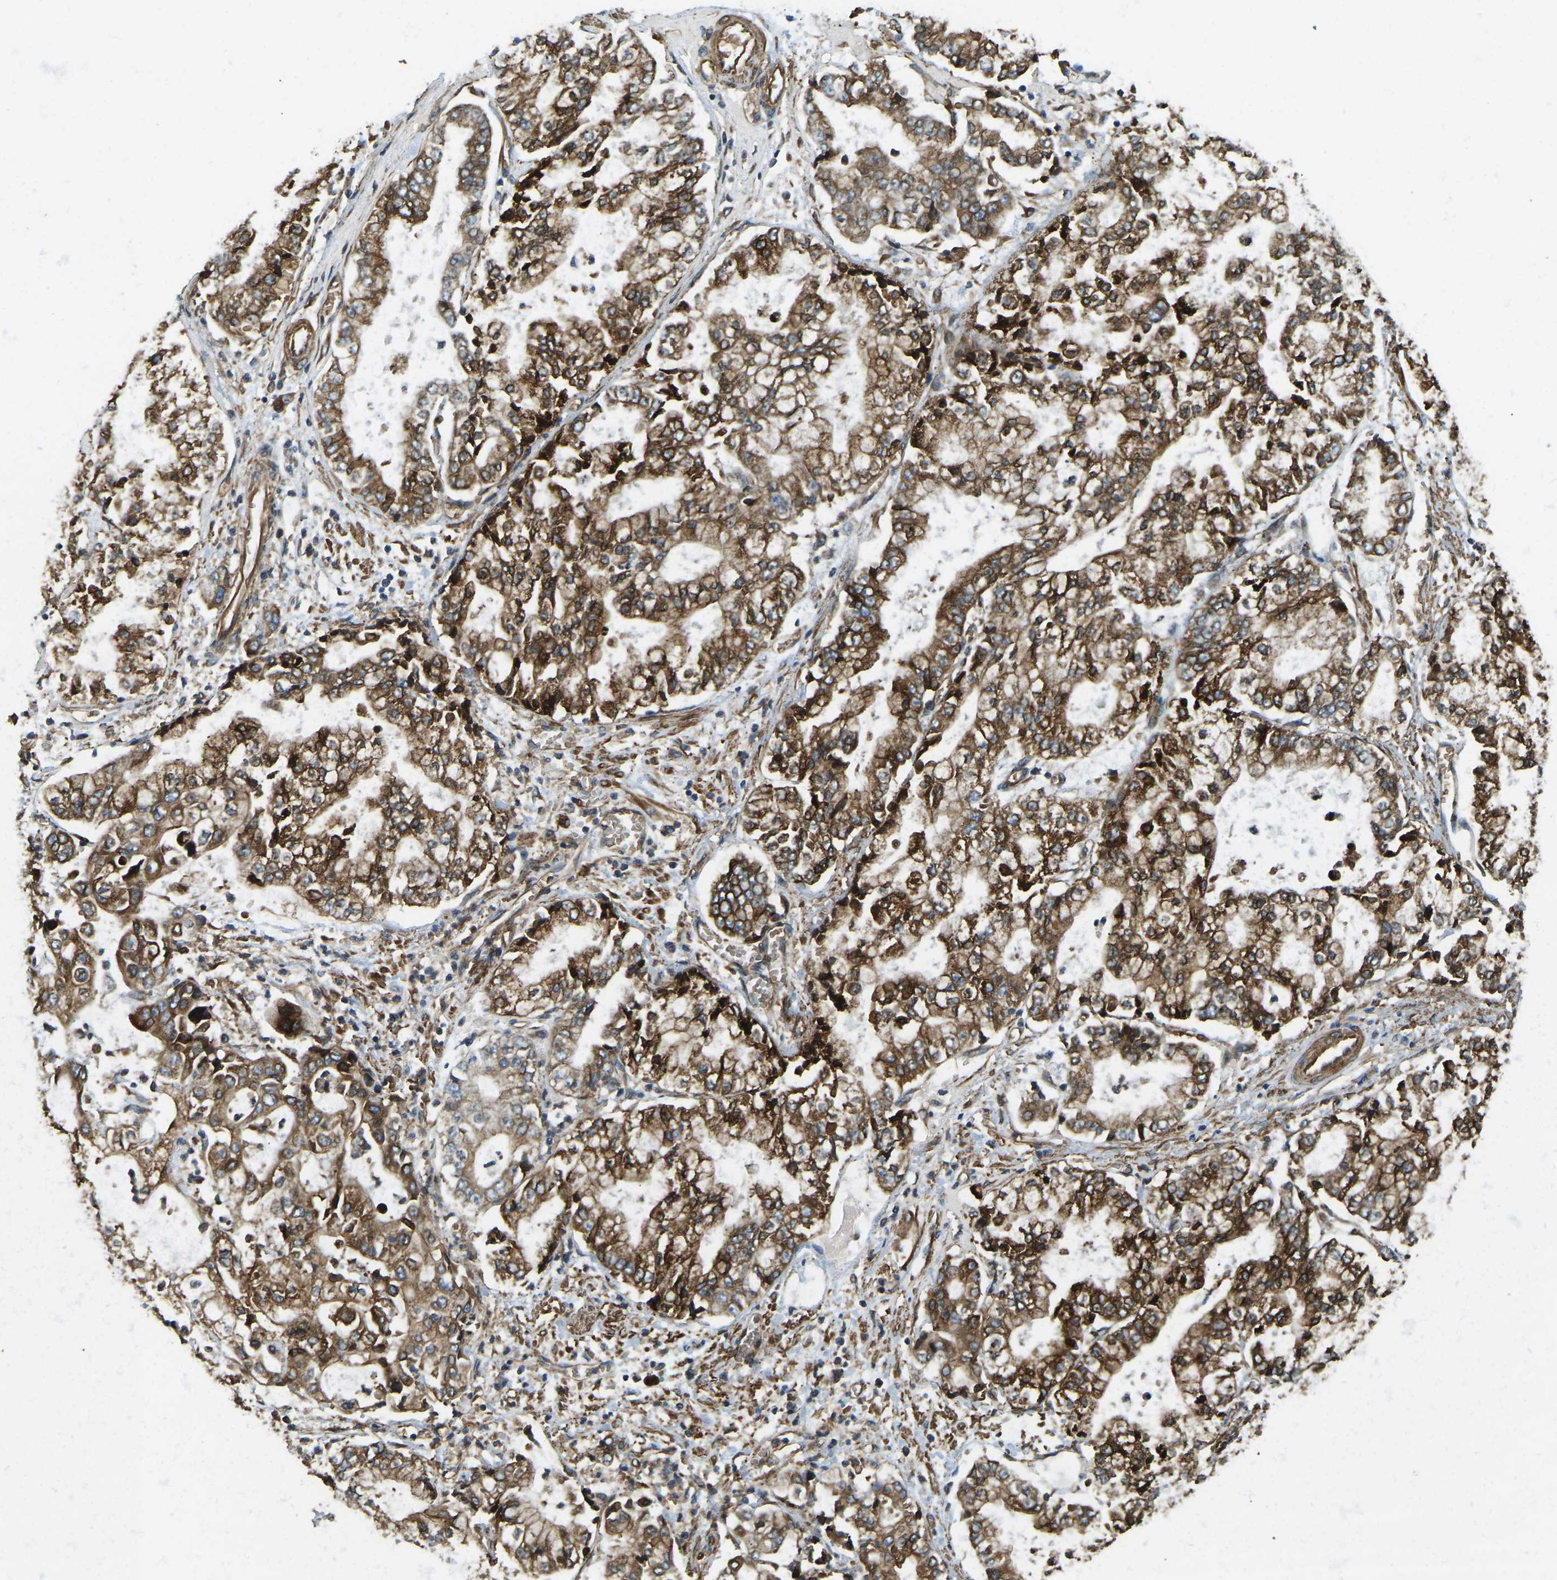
{"staining": {"intensity": "strong", "quantity": ">75%", "location": "cytoplasmic/membranous"}, "tissue": "stomach cancer", "cell_type": "Tumor cells", "image_type": "cancer", "snomed": [{"axis": "morphology", "description": "Adenocarcinoma, NOS"}, {"axis": "topography", "description": "Stomach"}], "caption": "There is high levels of strong cytoplasmic/membranous staining in tumor cells of stomach adenocarcinoma, as demonstrated by immunohistochemical staining (brown color).", "gene": "ERGIC1", "patient": {"sex": "male", "age": 76}}